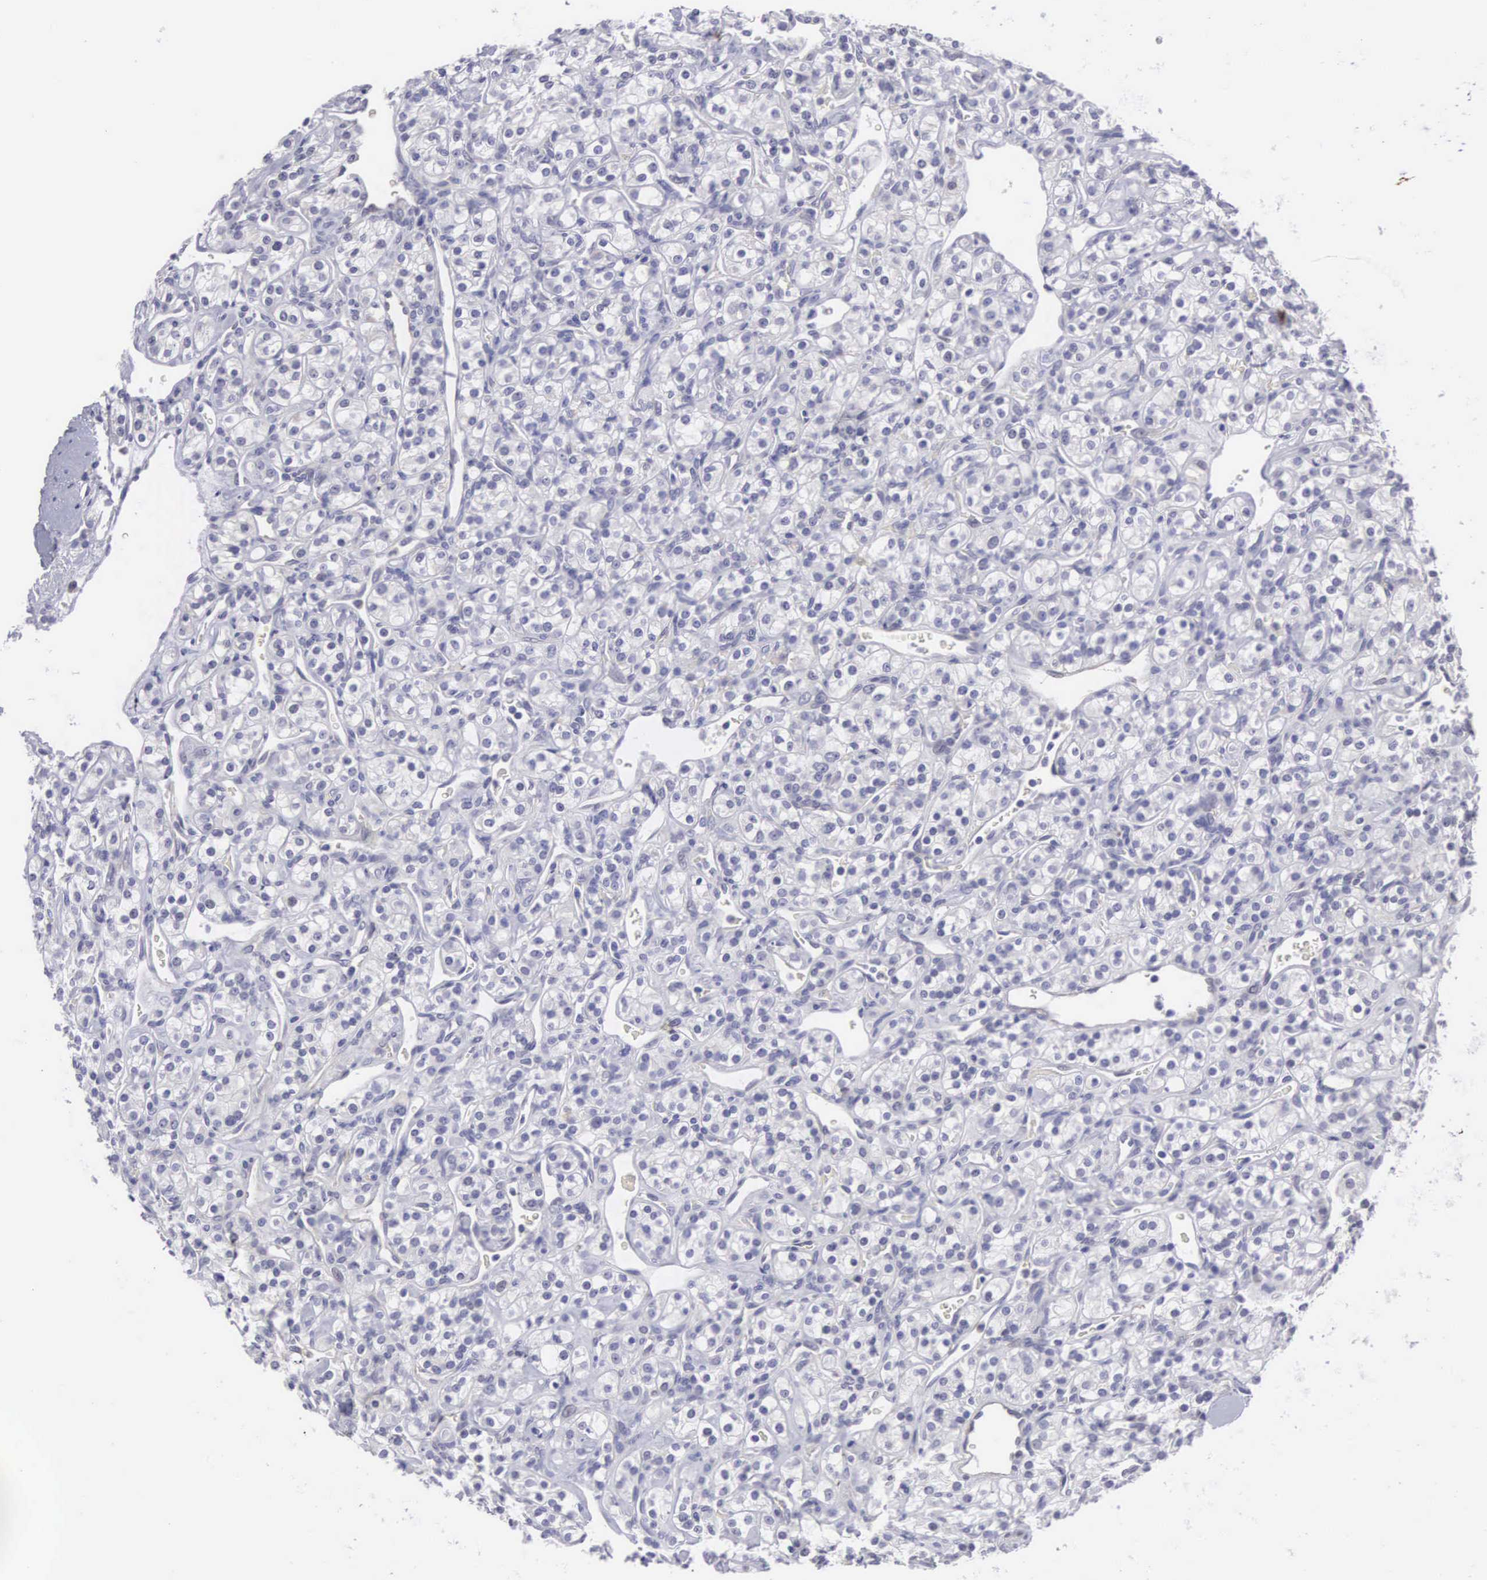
{"staining": {"intensity": "negative", "quantity": "none", "location": "none"}, "tissue": "renal cancer", "cell_type": "Tumor cells", "image_type": "cancer", "snomed": [{"axis": "morphology", "description": "Adenocarcinoma, NOS"}, {"axis": "topography", "description": "Kidney"}], "caption": "Tumor cells are negative for protein expression in human renal cancer.", "gene": "SOX11", "patient": {"sex": "male", "age": 77}}